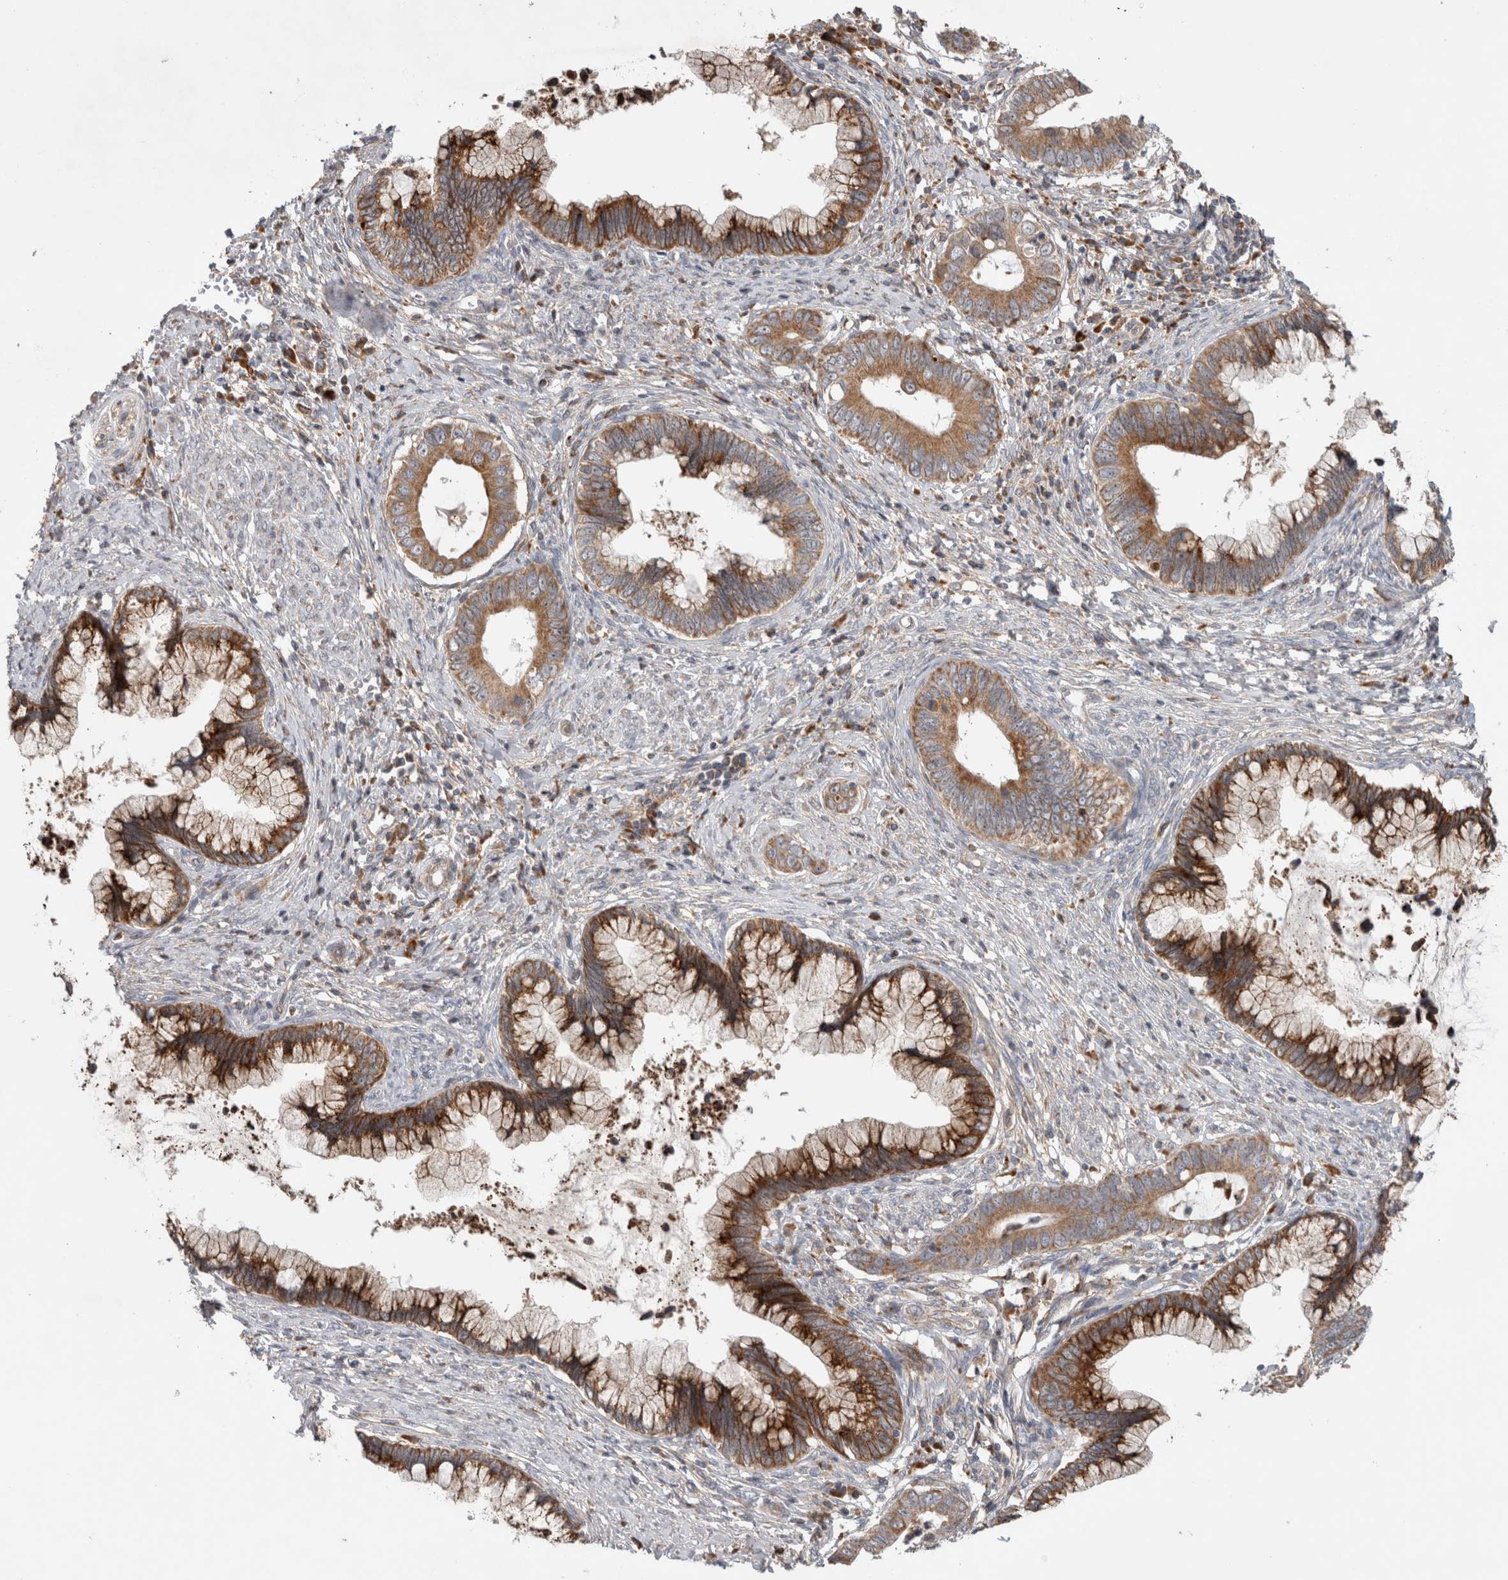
{"staining": {"intensity": "strong", "quantity": ">75%", "location": "cytoplasmic/membranous"}, "tissue": "cervical cancer", "cell_type": "Tumor cells", "image_type": "cancer", "snomed": [{"axis": "morphology", "description": "Adenocarcinoma, NOS"}, {"axis": "topography", "description": "Cervix"}], "caption": "Immunohistochemistry (IHC) histopathology image of cervical cancer (adenocarcinoma) stained for a protein (brown), which reveals high levels of strong cytoplasmic/membranous positivity in approximately >75% of tumor cells.", "gene": "ADGRL3", "patient": {"sex": "female", "age": 44}}